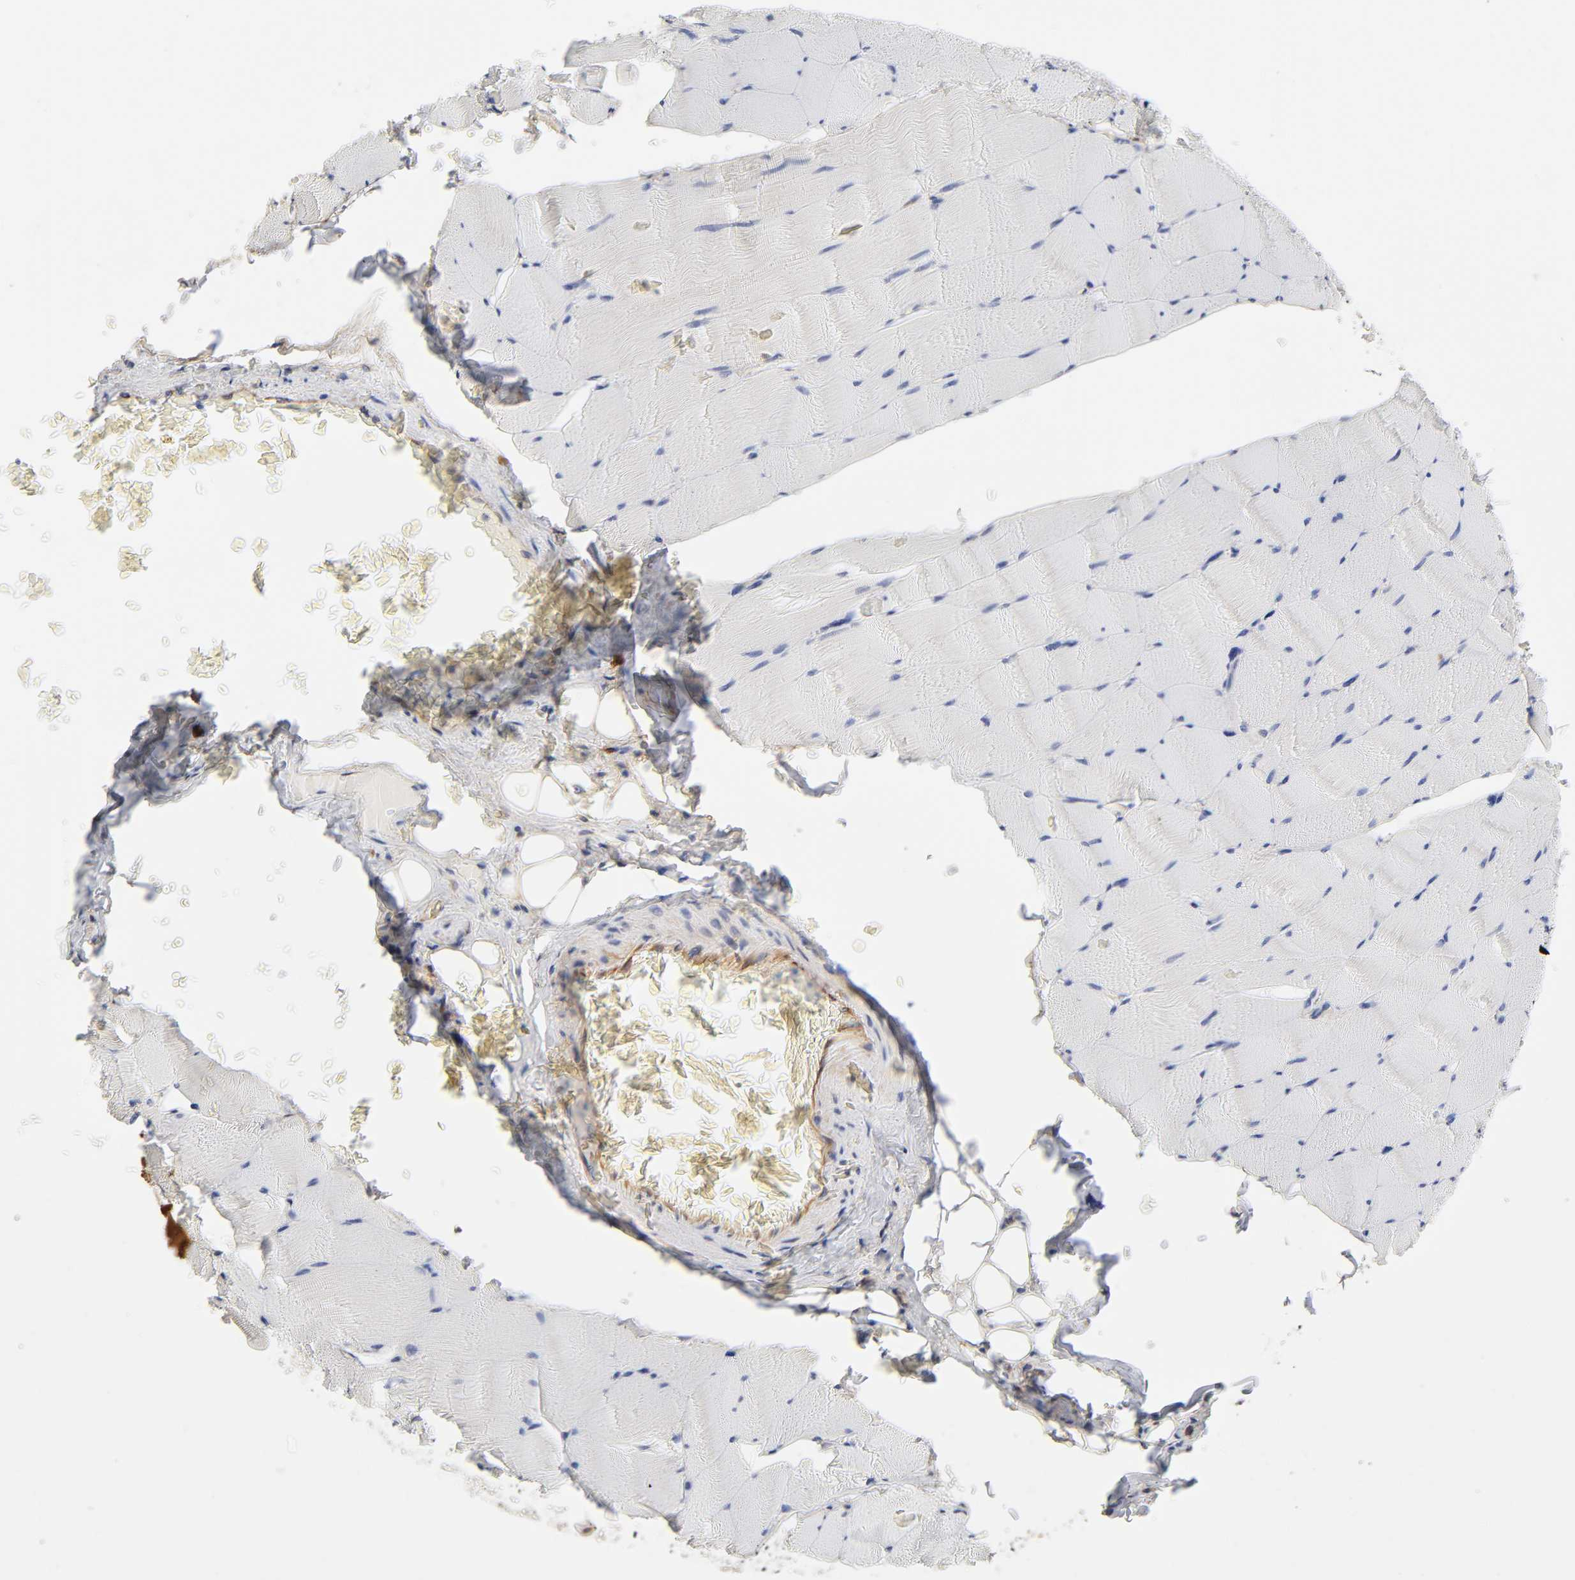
{"staining": {"intensity": "negative", "quantity": "none", "location": "none"}, "tissue": "skeletal muscle", "cell_type": "Myocytes", "image_type": "normal", "snomed": [{"axis": "morphology", "description": "Normal tissue, NOS"}, {"axis": "topography", "description": "Skeletal muscle"}], "caption": "Immunohistochemical staining of normal human skeletal muscle exhibits no significant positivity in myocytes.", "gene": "RAB13", "patient": {"sex": "male", "age": 62}}